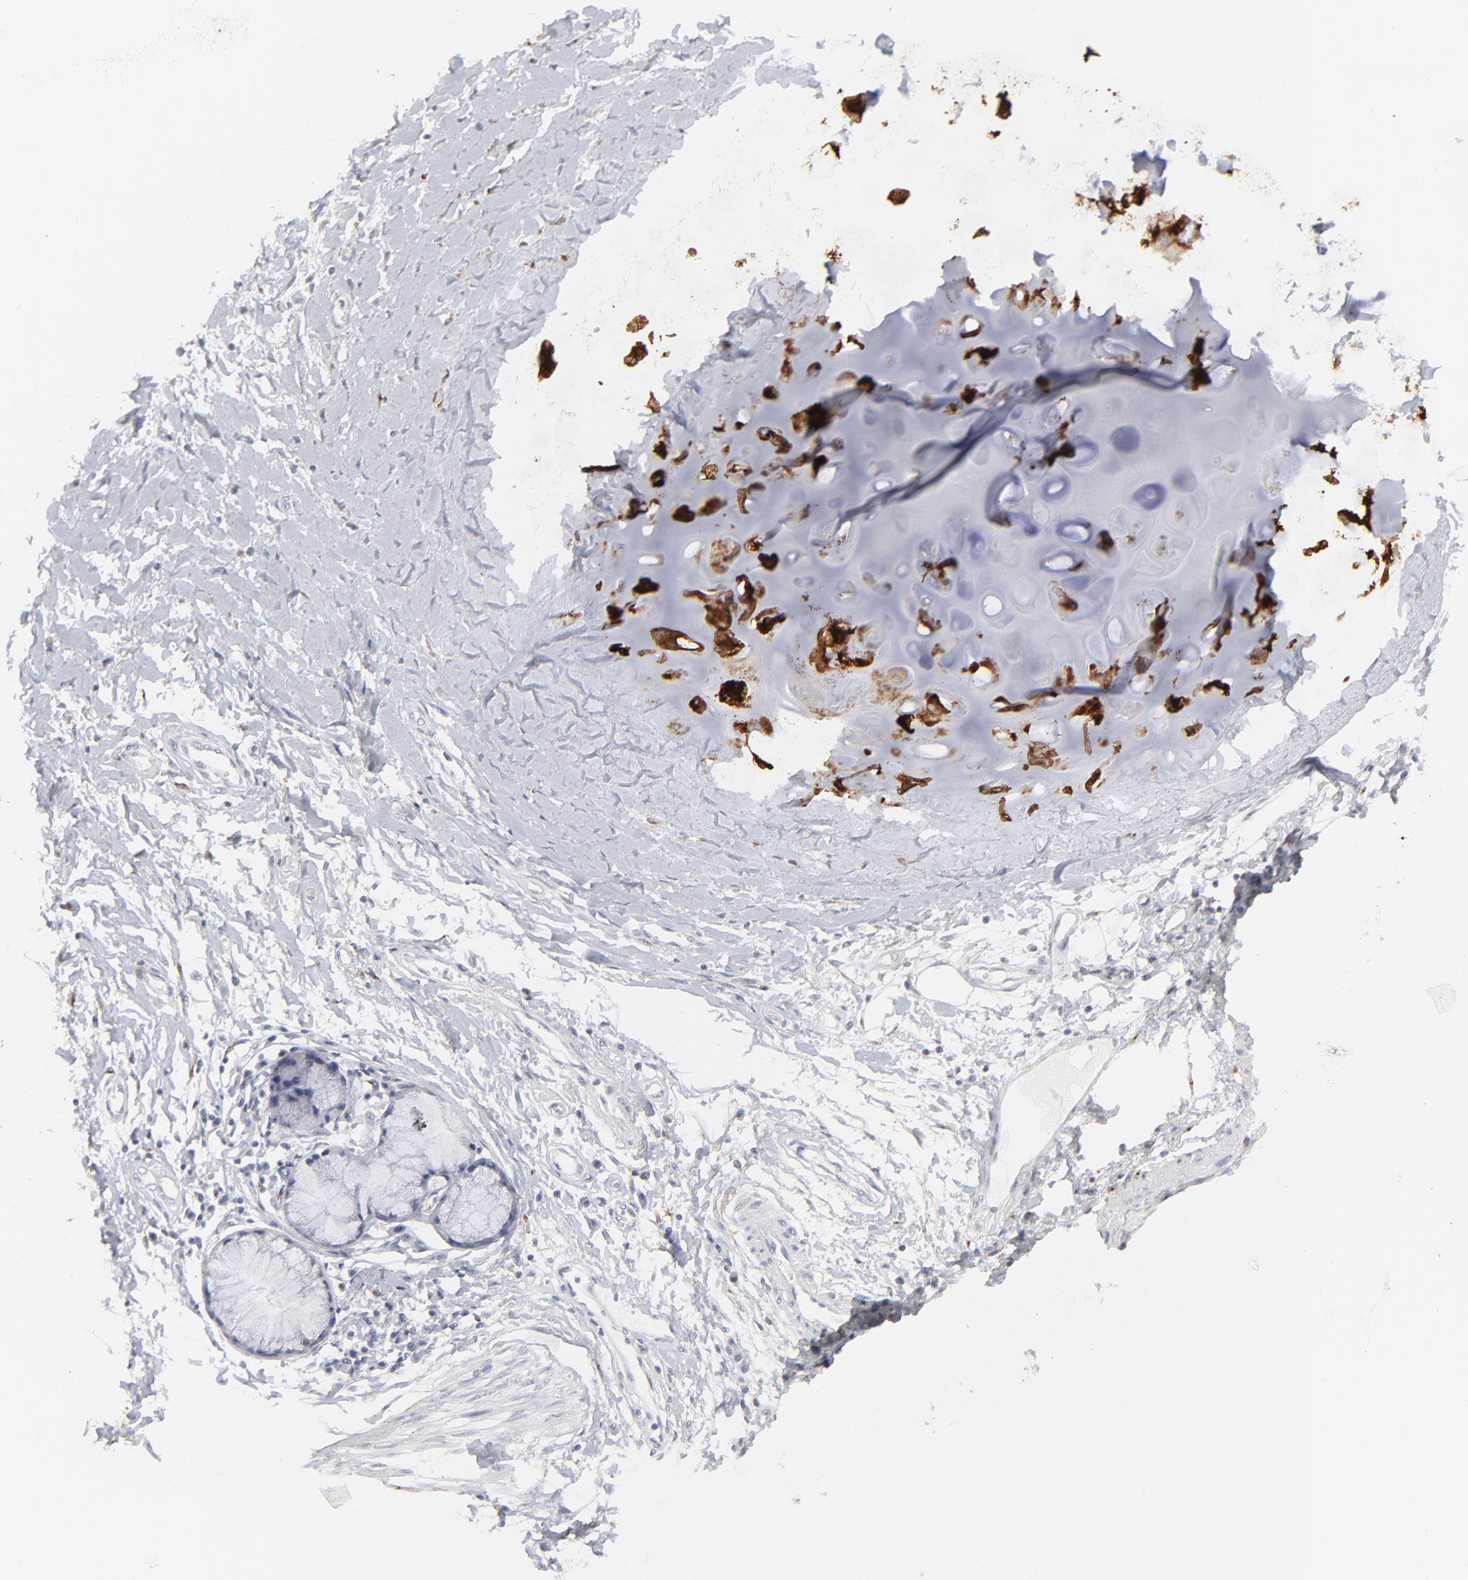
{"staining": {"intensity": "strong", "quantity": "25%-75%", "location": "cytoplasmic/membranous"}, "tissue": "soft tissue", "cell_type": "Chondrocytes", "image_type": "normal", "snomed": [{"axis": "morphology", "description": "Normal tissue, NOS"}, {"axis": "morphology", "description": "Adenocarcinoma, NOS"}, {"axis": "topography", "description": "Cartilage tissue"}, {"axis": "topography", "description": "Bronchus"}, {"axis": "topography", "description": "Lung"}], "caption": "This image demonstrates normal soft tissue stained with immunohistochemistry to label a protein in brown. The cytoplasmic/membranous of chondrocytes show strong positivity for the protein. Nuclei are counter-stained blue.", "gene": "AURKA", "patient": {"sex": "female", "age": 67}}